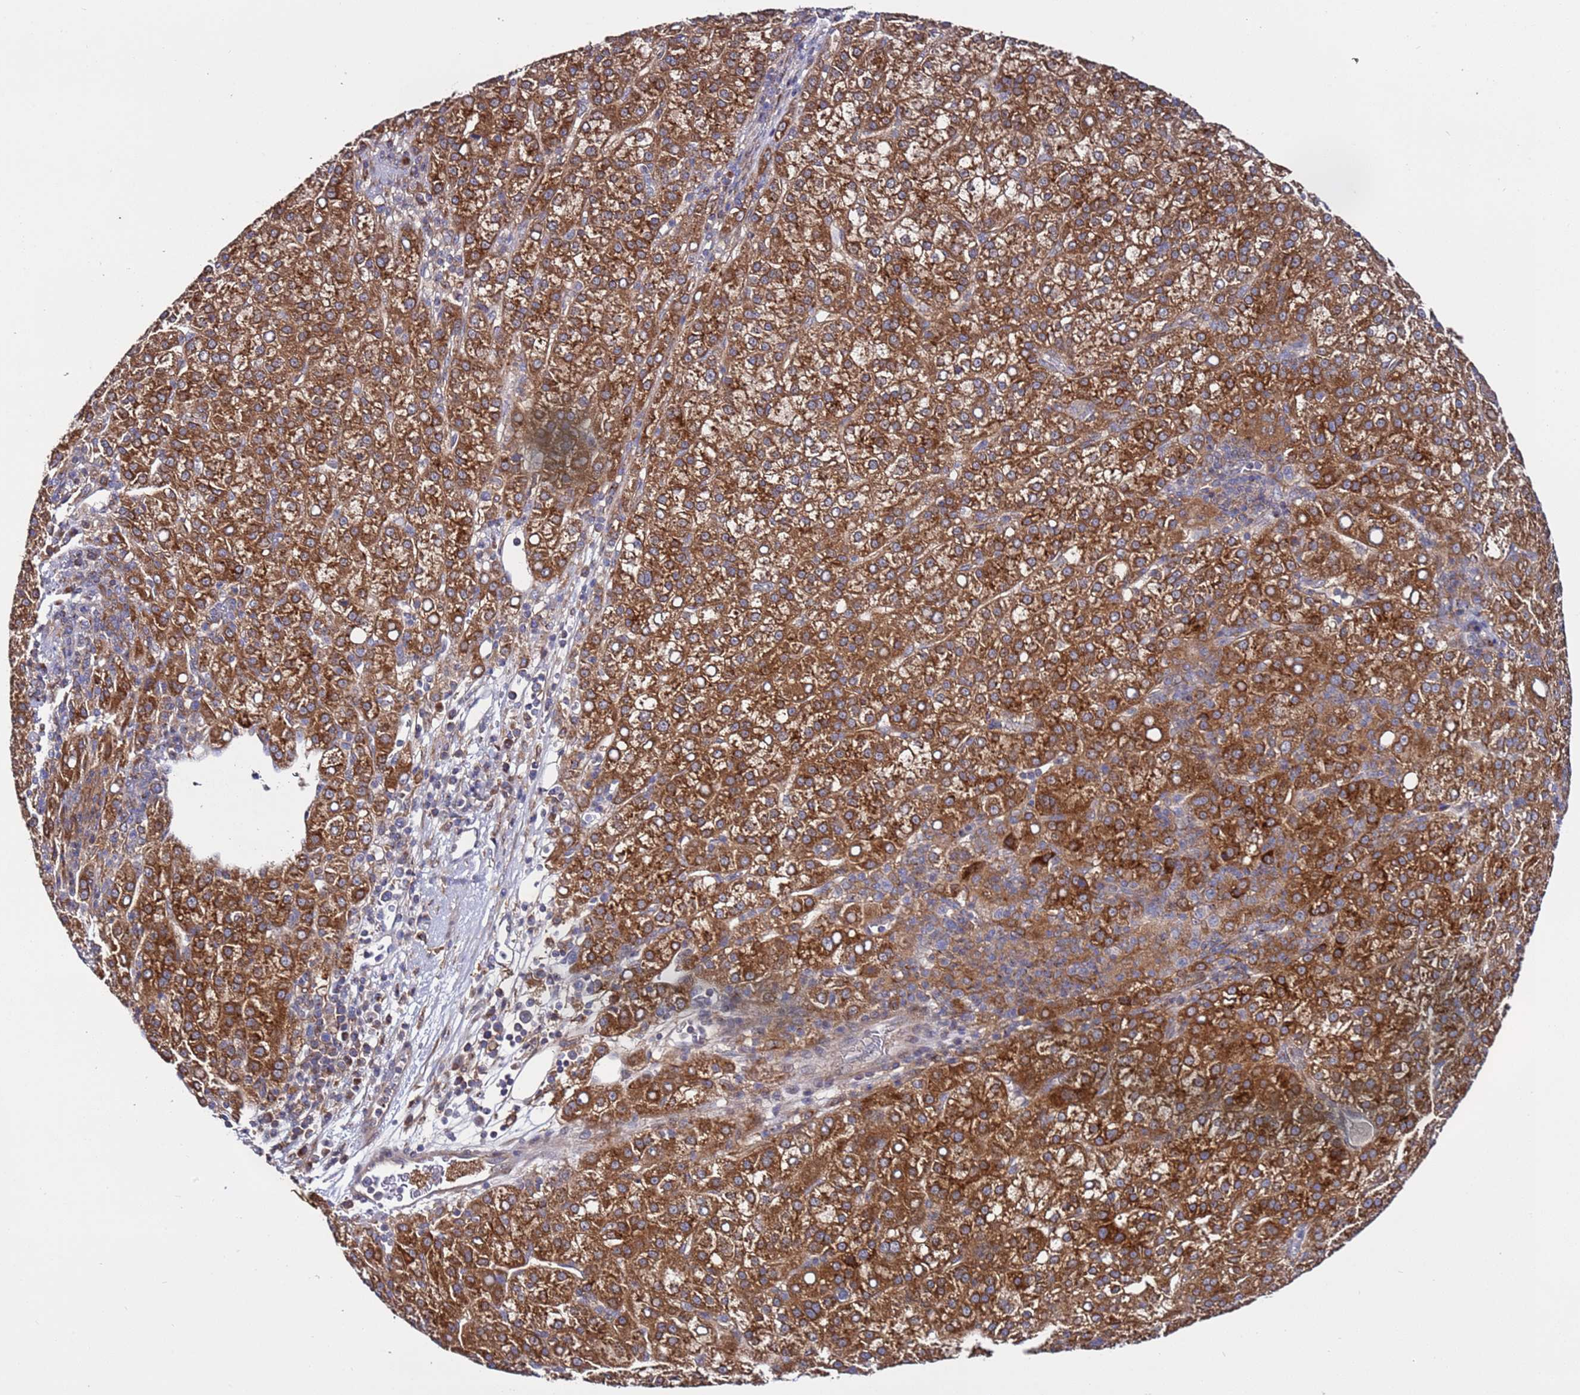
{"staining": {"intensity": "strong", "quantity": ">75%", "location": "cytoplasmic/membranous"}, "tissue": "liver cancer", "cell_type": "Tumor cells", "image_type": "cancer", "snomed": [{"axis": "morphology", "description": "Carcinoma, Hepatocellular, NOS"}, {"axis": "topography", "description": "Liver"}], "caption": "This is a micrograph of IHC staining of liver hepatocellular carcinoma, which shows strong expression in the cytoplasmic/membranous of tumor cells.", "gene": "TMEM176B", "patient": {"sex": "female", "age": 58}}